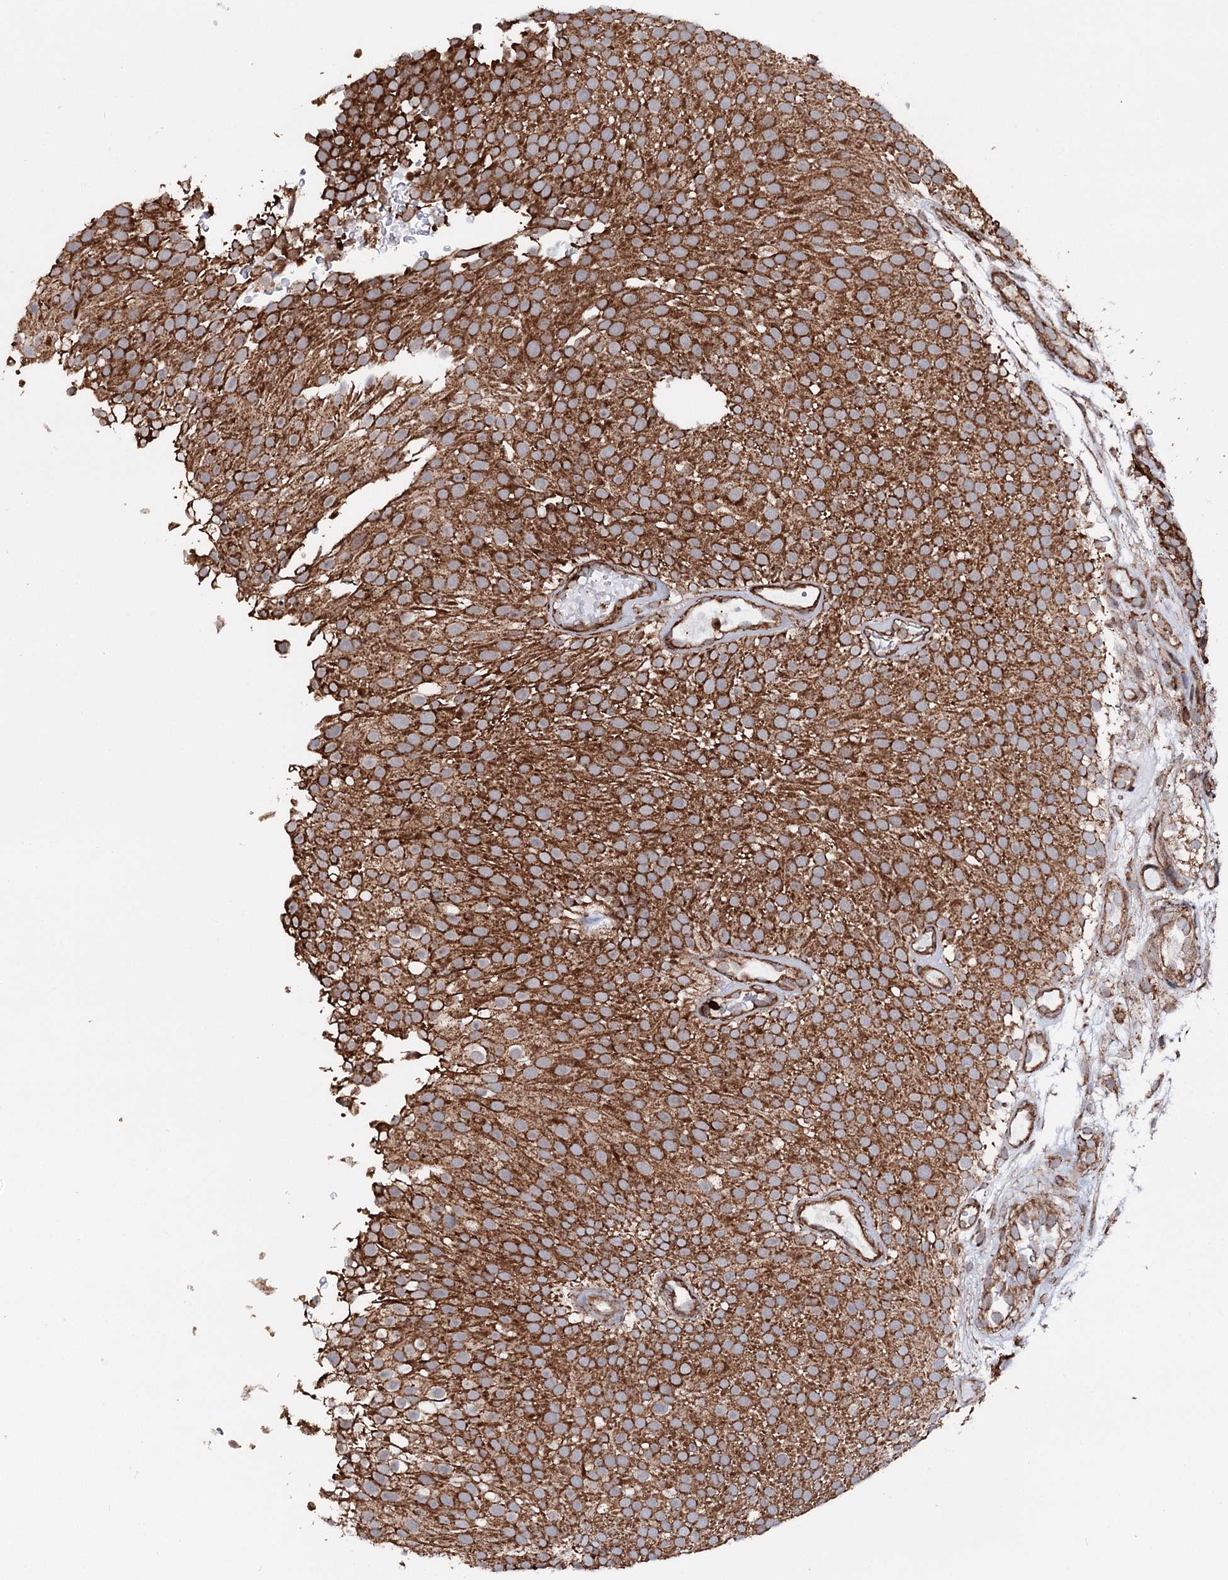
{"staining": {"intensity": "moderate", "quantity": ">75%", "location": "cytoplasmic/membranous"}, "tissue": "urothelial cancer", "cell_type": "Tumor cells", "image_type": "cancer", "snomed": [{"axis": "morphology", "description": "Urothelial carcinoma, Low grade"}, {"axis": "topography", "description": "Urinary bladder"}], "caption": "Protein staining of urothelial cancer tissue shows moderate cytoplasmic/membranous staining in approximately >75% of tumor cells. The protein of interest is stained brown, and the nuclei are stained in blue (DAB IHC with brightfield microscopy, high magnification).", "gene": "FGFR1OP2", "patient": {"sex": "male", "age": 78}}